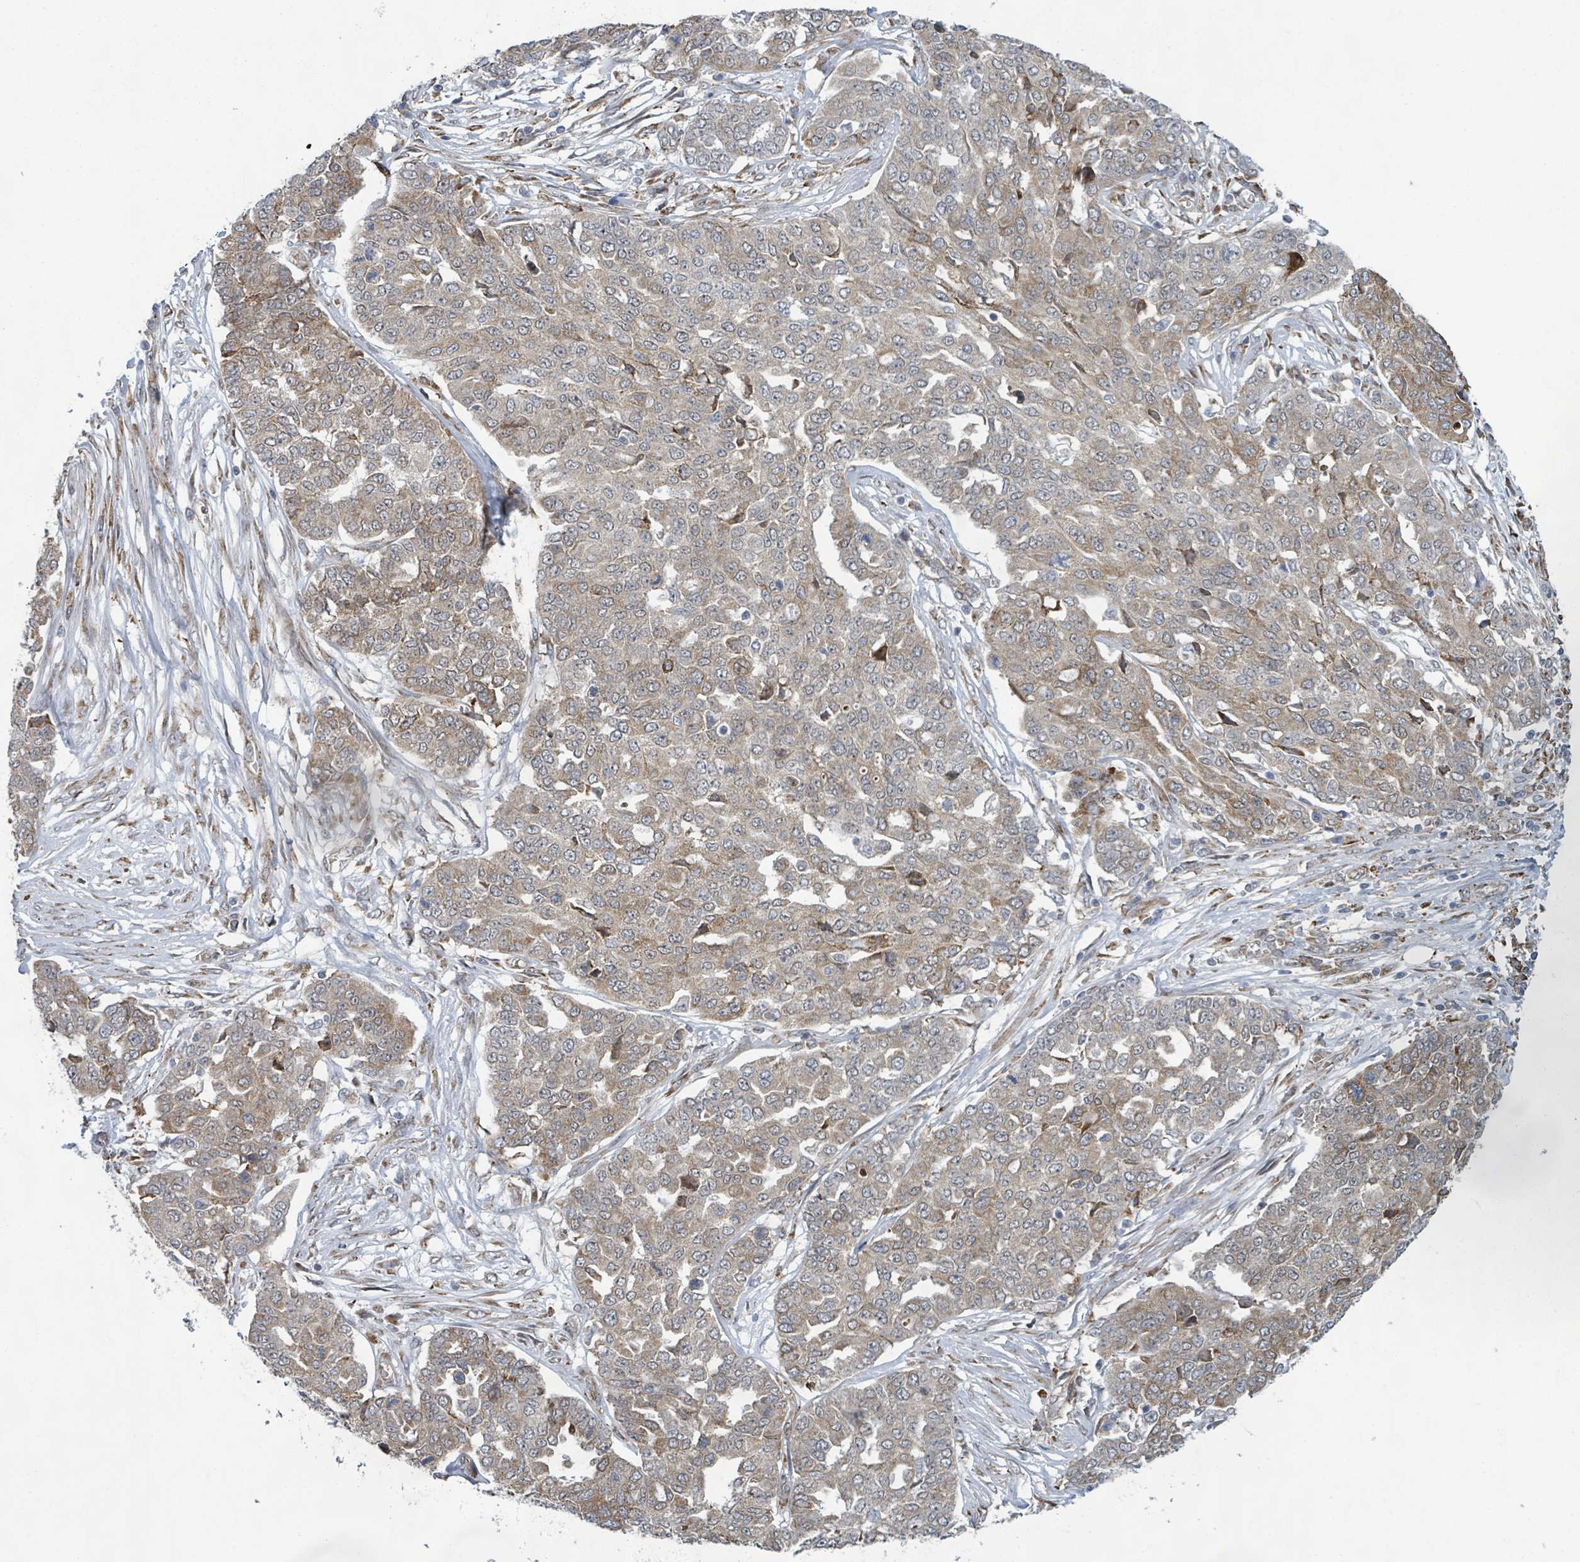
{"staining": {"intensity": "weak", "quantity": ">75%", "location": "cytoplasmic/membranous"}, "tissue": "ovarian cancer", "cell_type": "Tumor cells", "image_type": "cancer", "snomed": [{"axis": "morphology", "description": "Cystadenocarcinoma, serous, NOS"}, {"axis": "topography", "description": "Soft tissue"}, {"axis": "topography", "description": "Ovary"}], "caption": "Tumor cells show low levels of weak cytoplasmic/membranous expression in about >75% of cells in ovarian cancer.", "gene": "SHROOM2", "patient": {"sex": "female", "age": 57}}